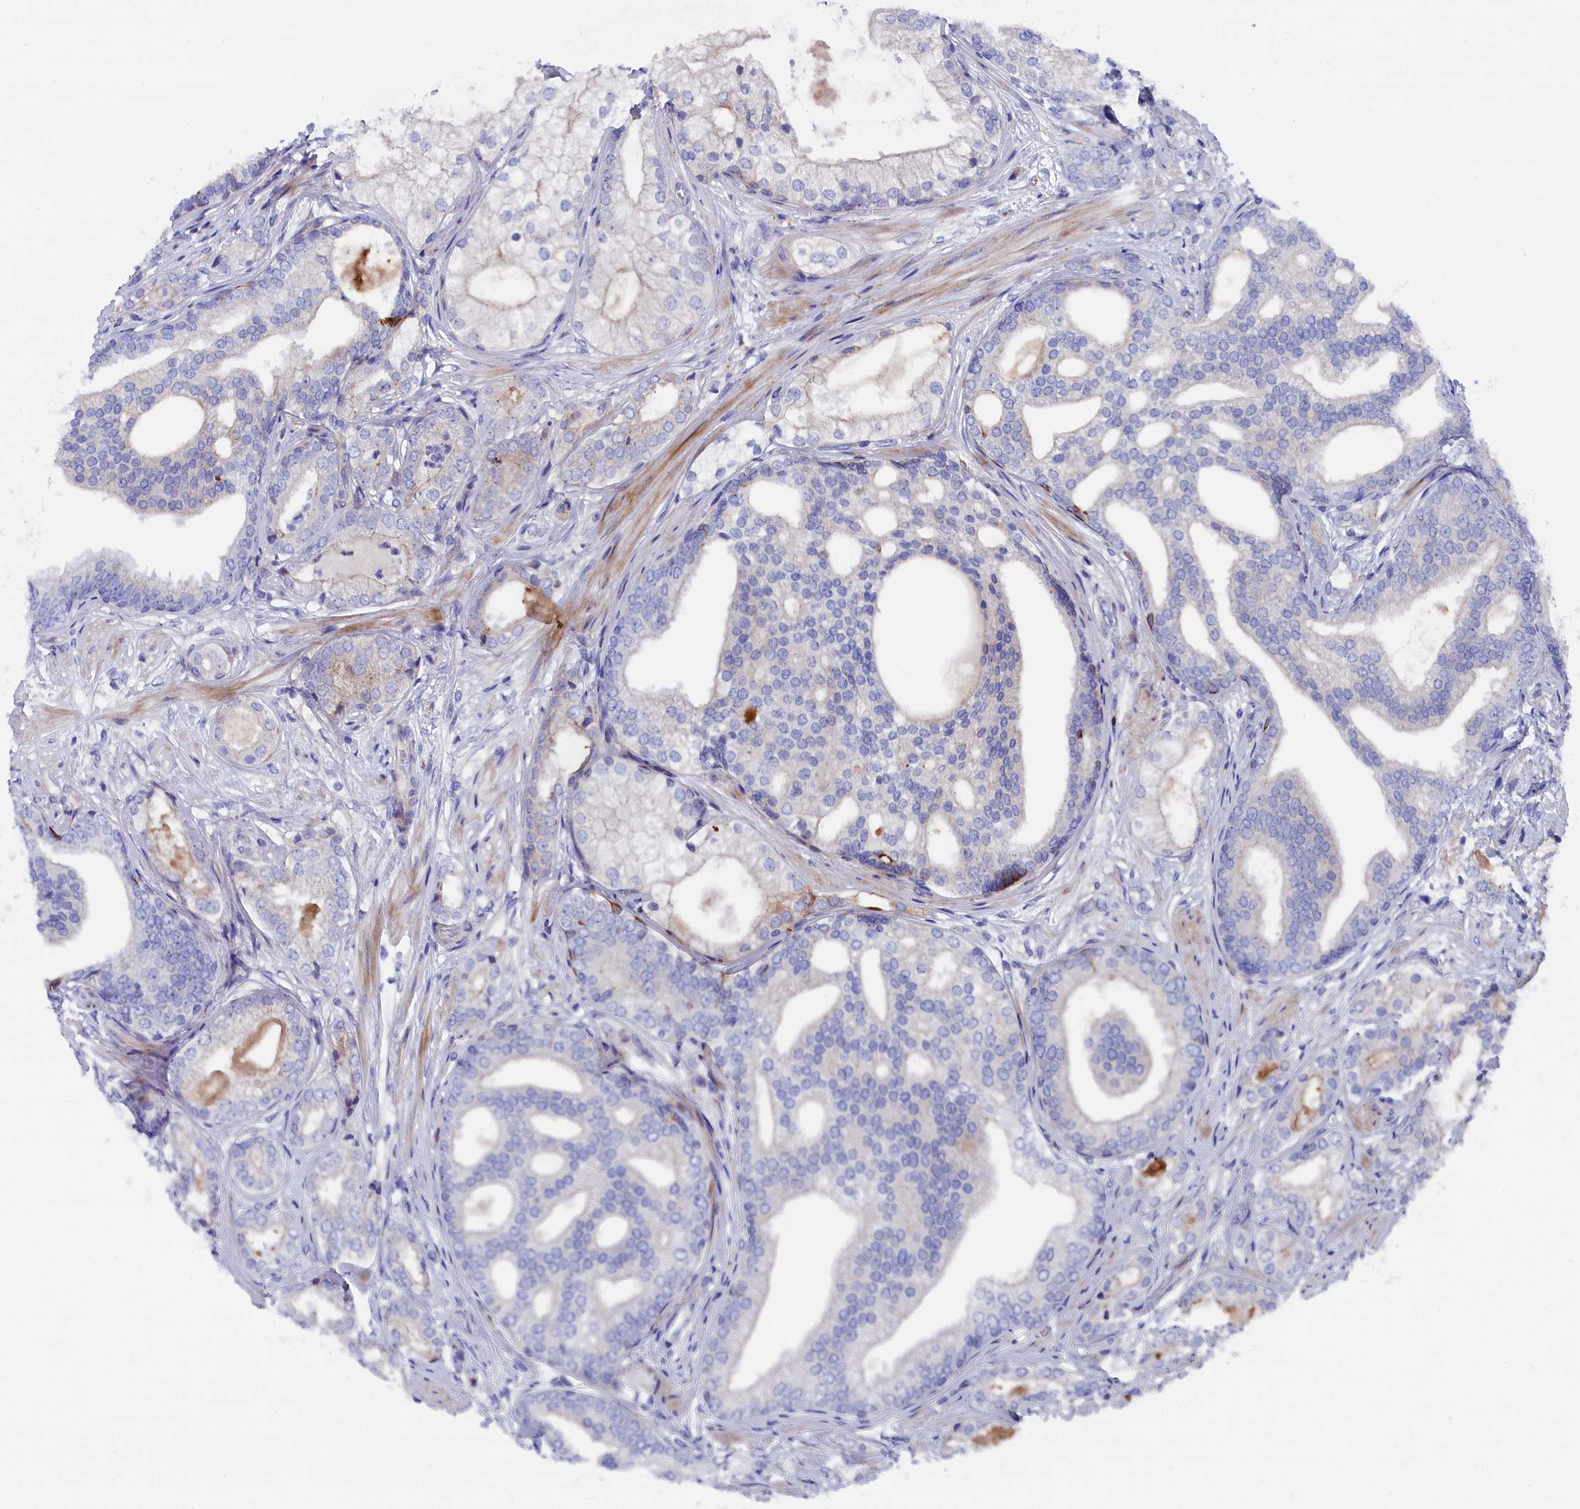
{"staining": {"intensity": "negative", "quantity": "none", "location": "none"}, "tissue": "prostate cancer", "cell_type": "Tumor cells", "image_type": "cancer", "snomed": [{"axis": "morphology", "description": "Adenocarcinoma, High grade"}, {"axis": "topography", "description": "Prostate"}], "caption": "DAB immunohistochemical staining of human prostate cancer (high-grade adenocarcinoma) reveals no significant expression in tumor cells.", "gene": "NUDT7", "patient": {"sex": "male", "age": 60}}